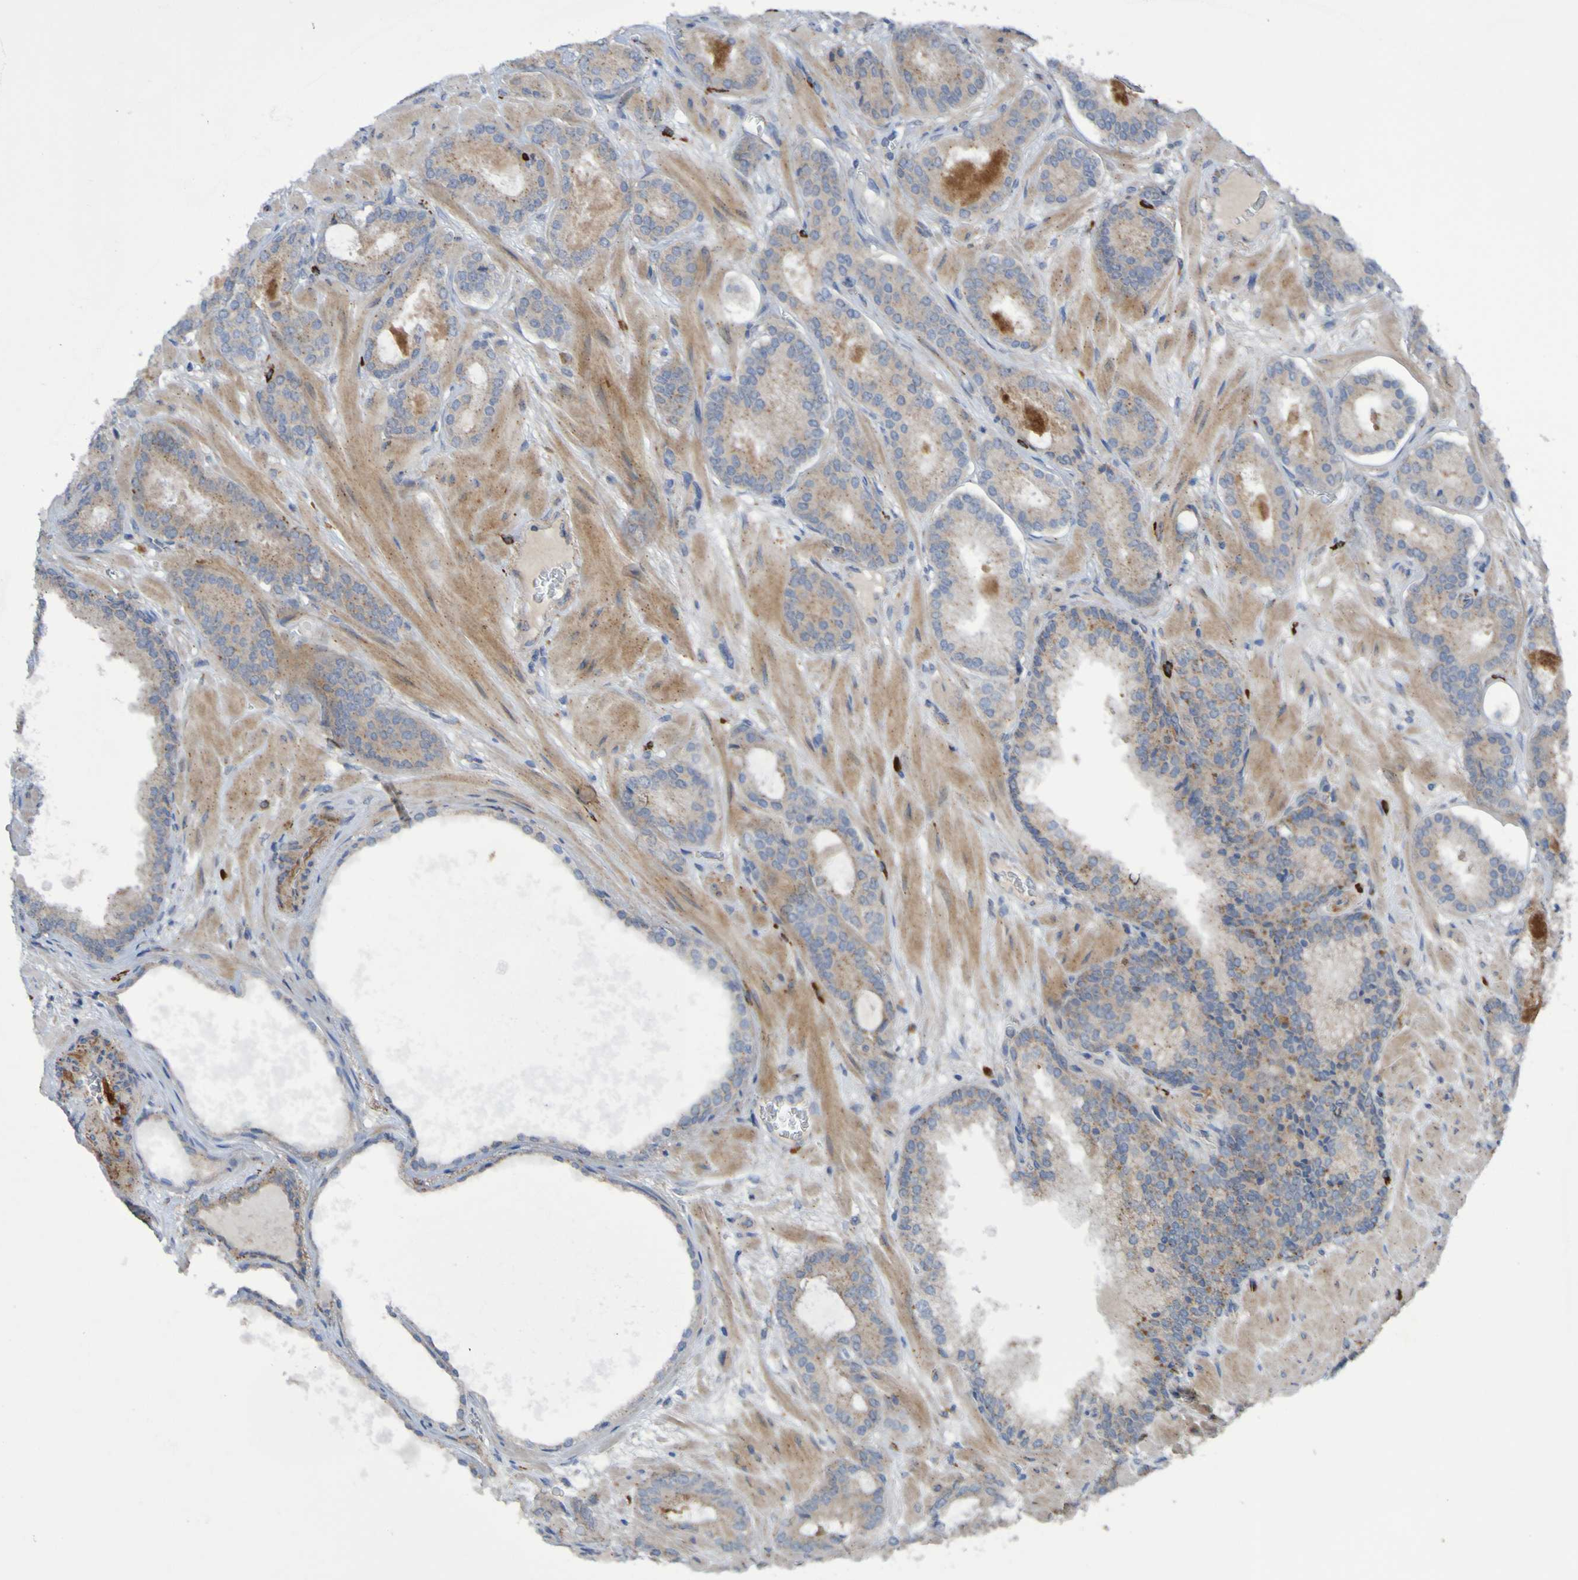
{"staining": {"intensity": "weak", "quantity": ">75%", "location": "cytoplasmic/membranous"}, "tissue": "prostate cancer", "cell_type": "Tumor cells", "image_type": "cancer", "snomed": [{"axis": "morphology", "description": "Adenocarcinoma, Low grade"}, {"axis": "topography", "description": "Prostate"}], "caption": "This is a histology image of IHC staining of prostate cancer, which shows weak expression in the cytoplasmic/membranous of tumor cells.", "gene": "ANGPT4", "patient": {"sex": "male", "age": 63}}